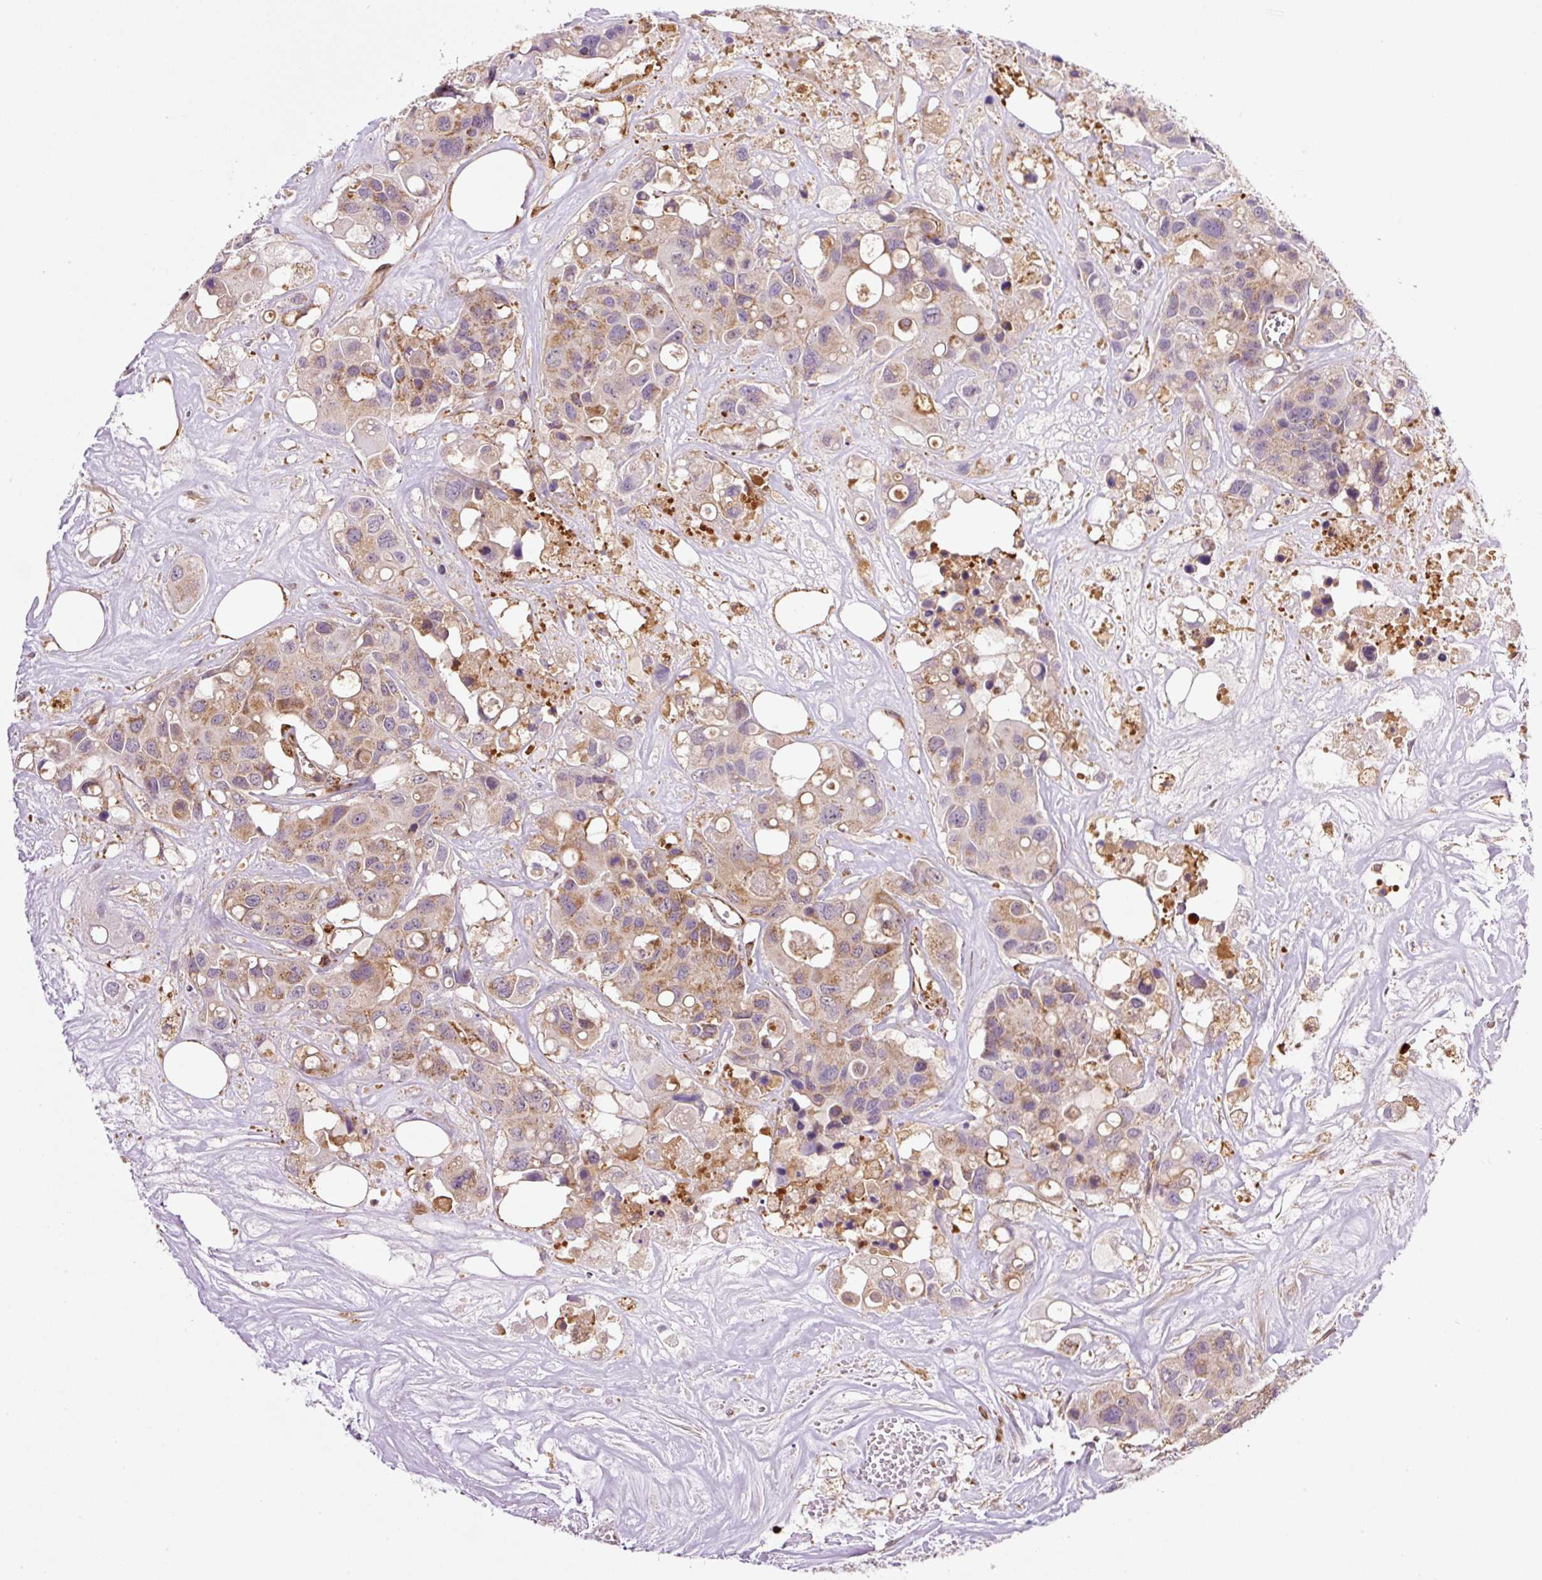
{"staining": {"intensity": "moderate", "quantity": "25%-75%", "location": "cytoplasmic/membranous"}, "tissue": "colorectal cancer", "cell_type": "Tumor cells", "image_type": "cancer", "snomed": [{"axis": "morphology", "description": "Adenocarcinoma, NOS"}, {"axis": "topography", "description": "Colon"}], "caption": "DAB (3,3'-diaminobenzidine) immunohistochemical staining of human colorectal cancer displays moderate cytoplasmic/membranous protein expression in approximately 25%-75% of tumor cells. The staining was performed using DAB to visualize the protein expression in brown, while the nuclei were stained in blue with hematoxylin (Magnification: 20x).", "gene": "PCK2", "patient": {"sex": "male", "age": 77}}